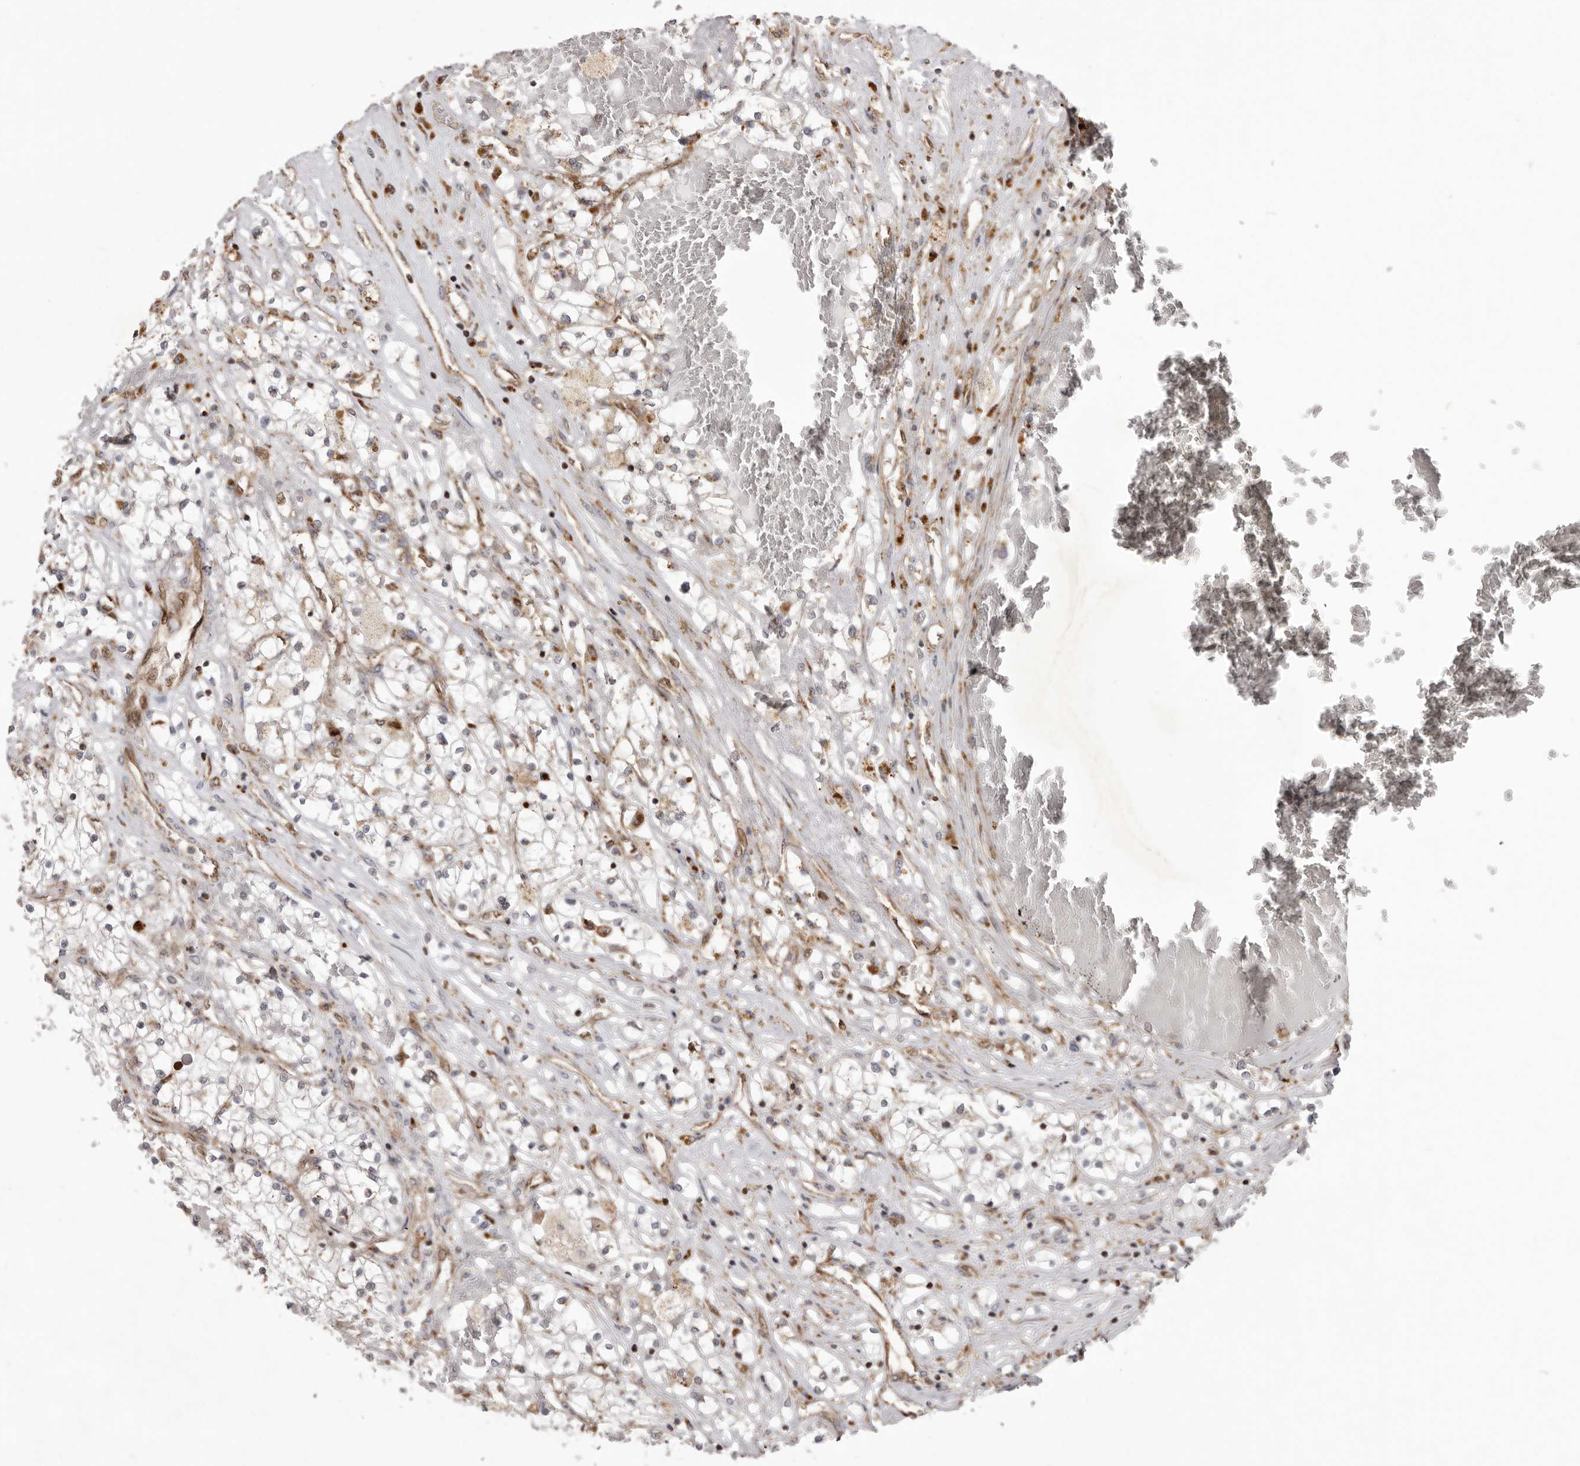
{"staining": {"intensity": "weak", "quantity": "<25%", "location": "cytoplasmic/membranous"}, "tissue": "renal cancer", "cell_type": "Tumor cells", "image_type": "cancer", "snomed": [{"axis": "morphology", "description": "Normal tissue, NOS"}, {"axis": "morphology", "description": "Adenocarcinoma, NOS"}, {"axis": "topography", "description": "Kidney"}], "caption": "A histopathology image of human renal adenocarcinoma is negative for staining in tumor cells.", "gene": "NUP43", "patient": {"sex": "male", "age": 68}}